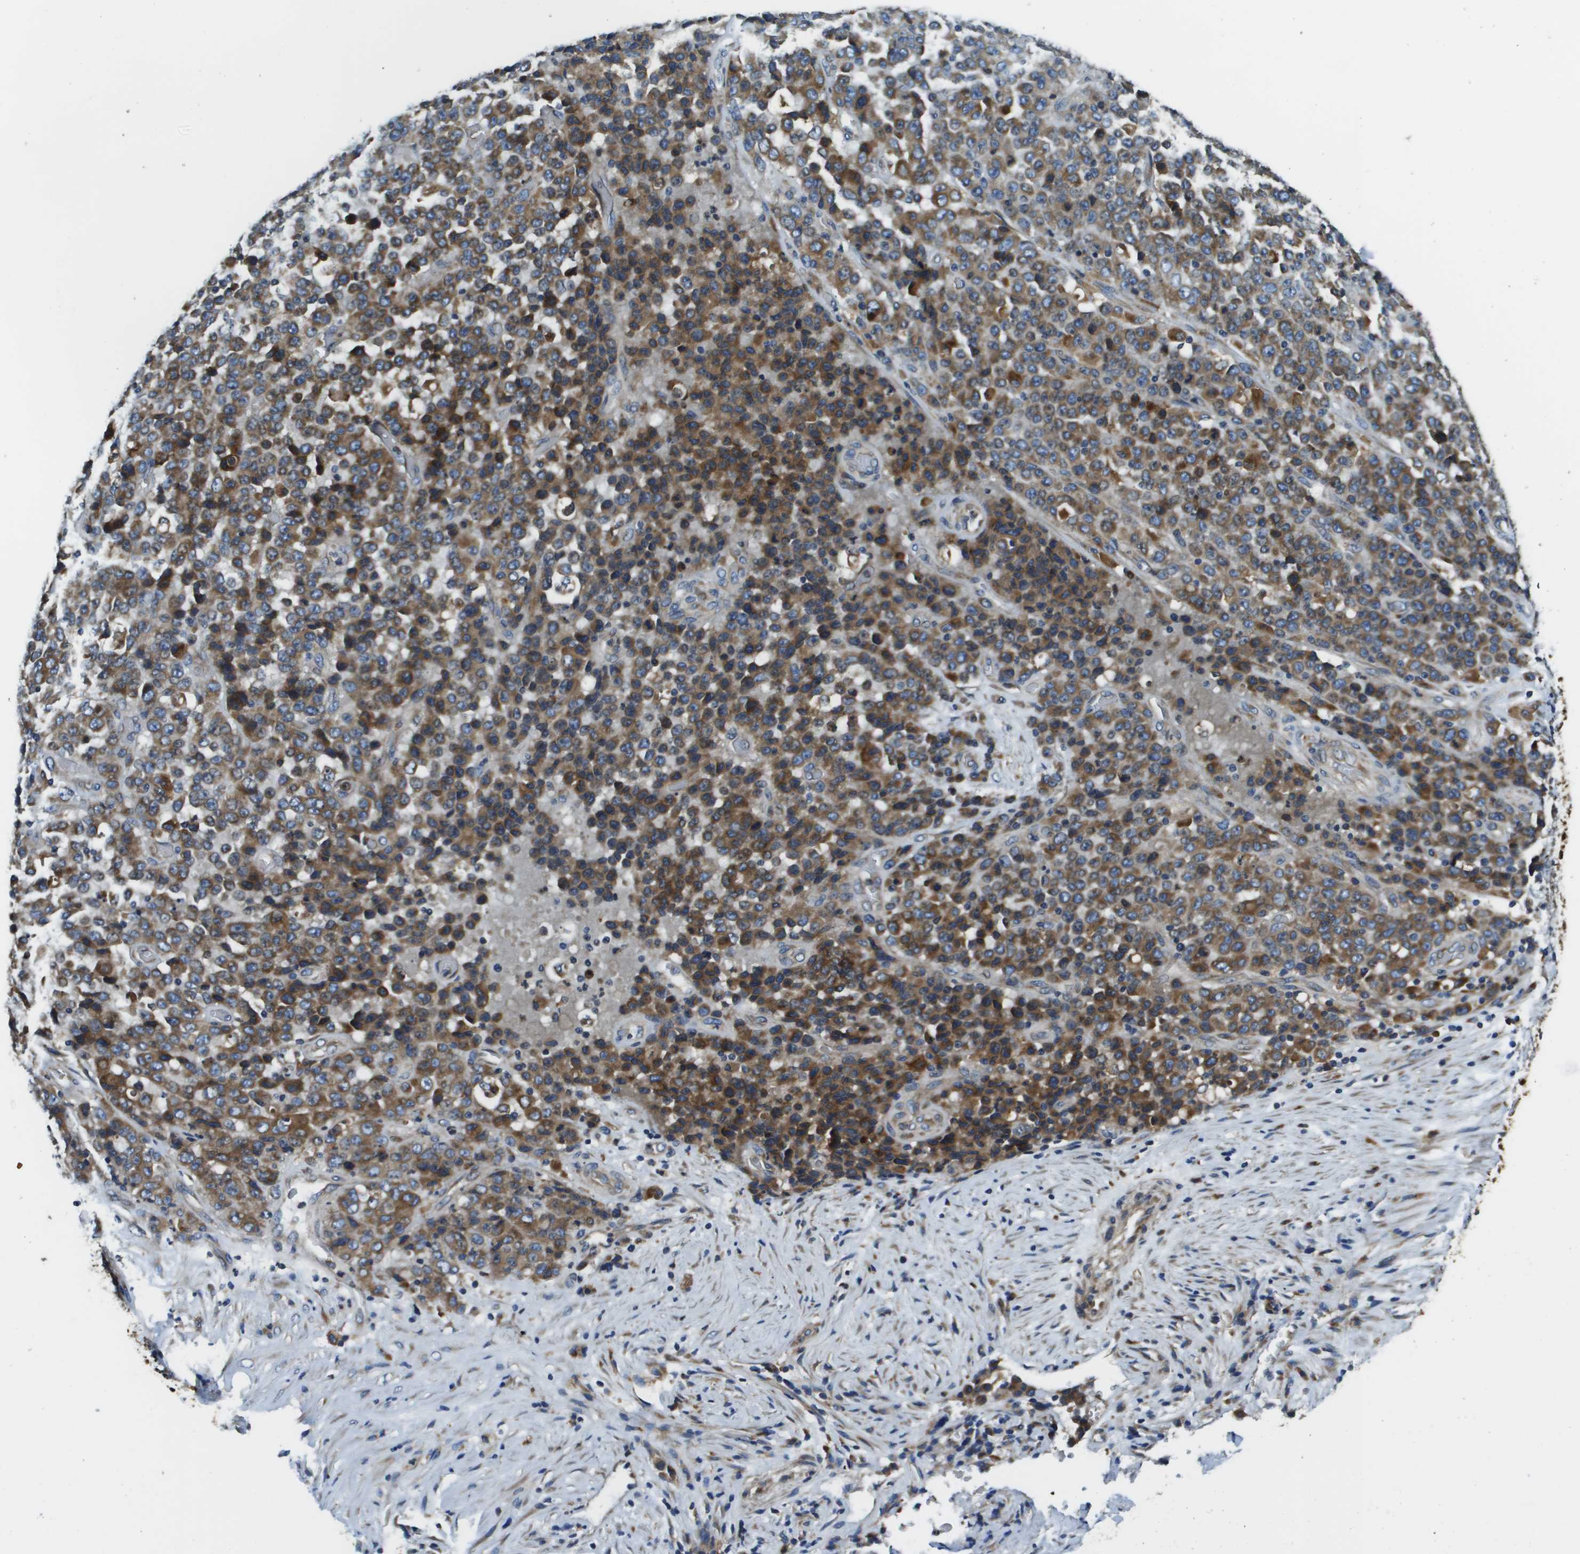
{"staining": {"intensity": "moderate", "quantity": ">75%", "location": "cytoplasmic/membranous"}, "tissue": "stomach cancer", "cell_type": "Tumor cells", "image_type": "cancer", "snomed": [{"axis": "morphology", "description": "Adenocarcinoma, NOS"}, {"axis": "topography", "description": "Stomach"}], "caption": "Protein expression analysis of stomach cancer (adenocarcinoma) reveals moderate cytoplasmic/membranous expression in about >75% of tumor cells.", "gene": "CNPY3", "patient": {"sex": "female", "age": 73}}